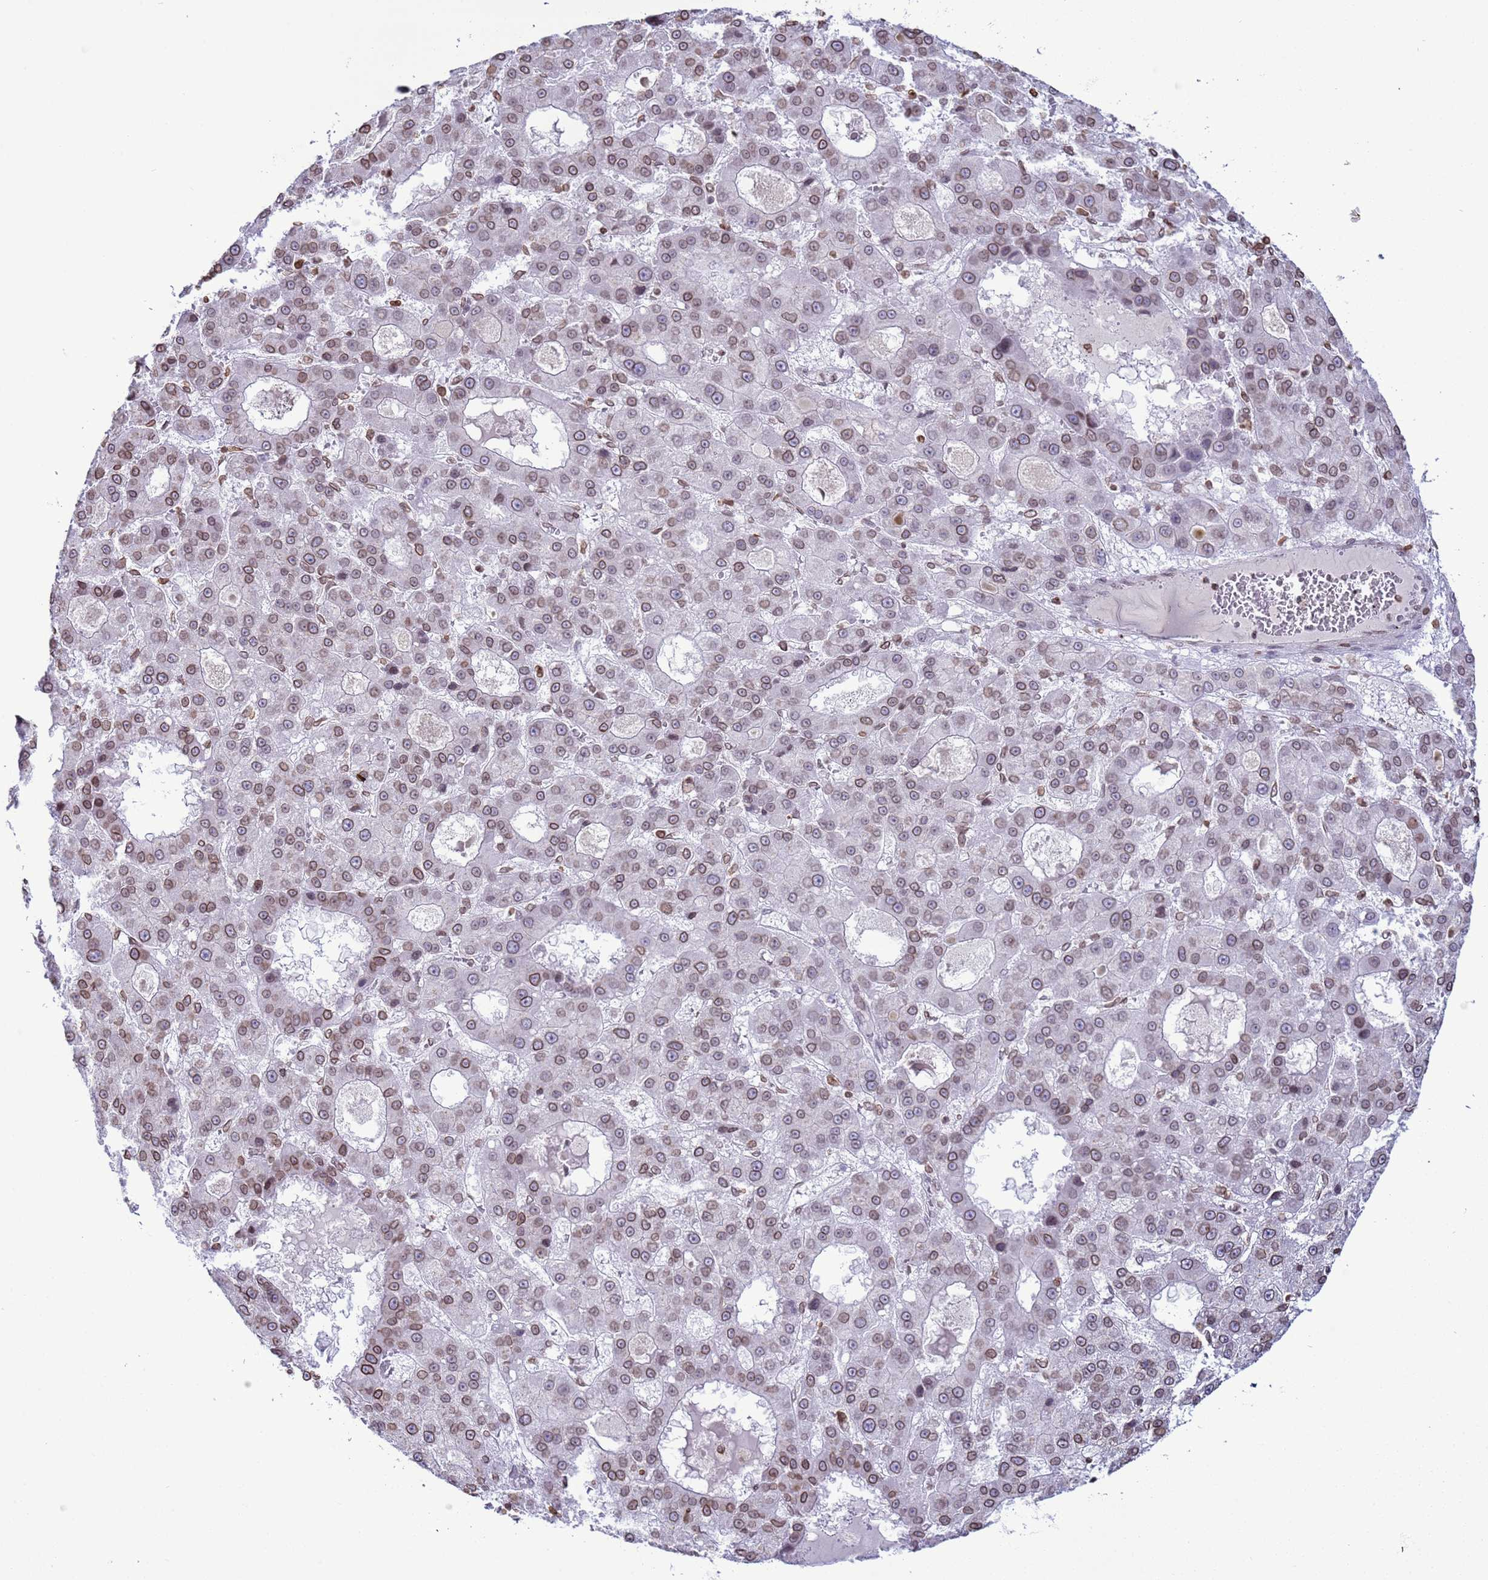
{"staining": {"intensity": "moderate", "quantity": ">75%", "location": "cytoplasmic/membranous,nuclear"}, "tissue": "liver cancer", "cell_type": "Tumor cells", "image_type": "cancer", "snomed": [{"axis": "morphology", "description": "Carcinoma, Hepatocellular, NOS"}, {"axis": "topography", "description": "Liver"}], "caption": "A micrograph of liver cancer stained for a protein demonstrates moderate cytoplasmic/membranous and nuclear brown staining in tumor cells.", "gene": "DHX37", "patient": {"sex": "male", "age": 70}}